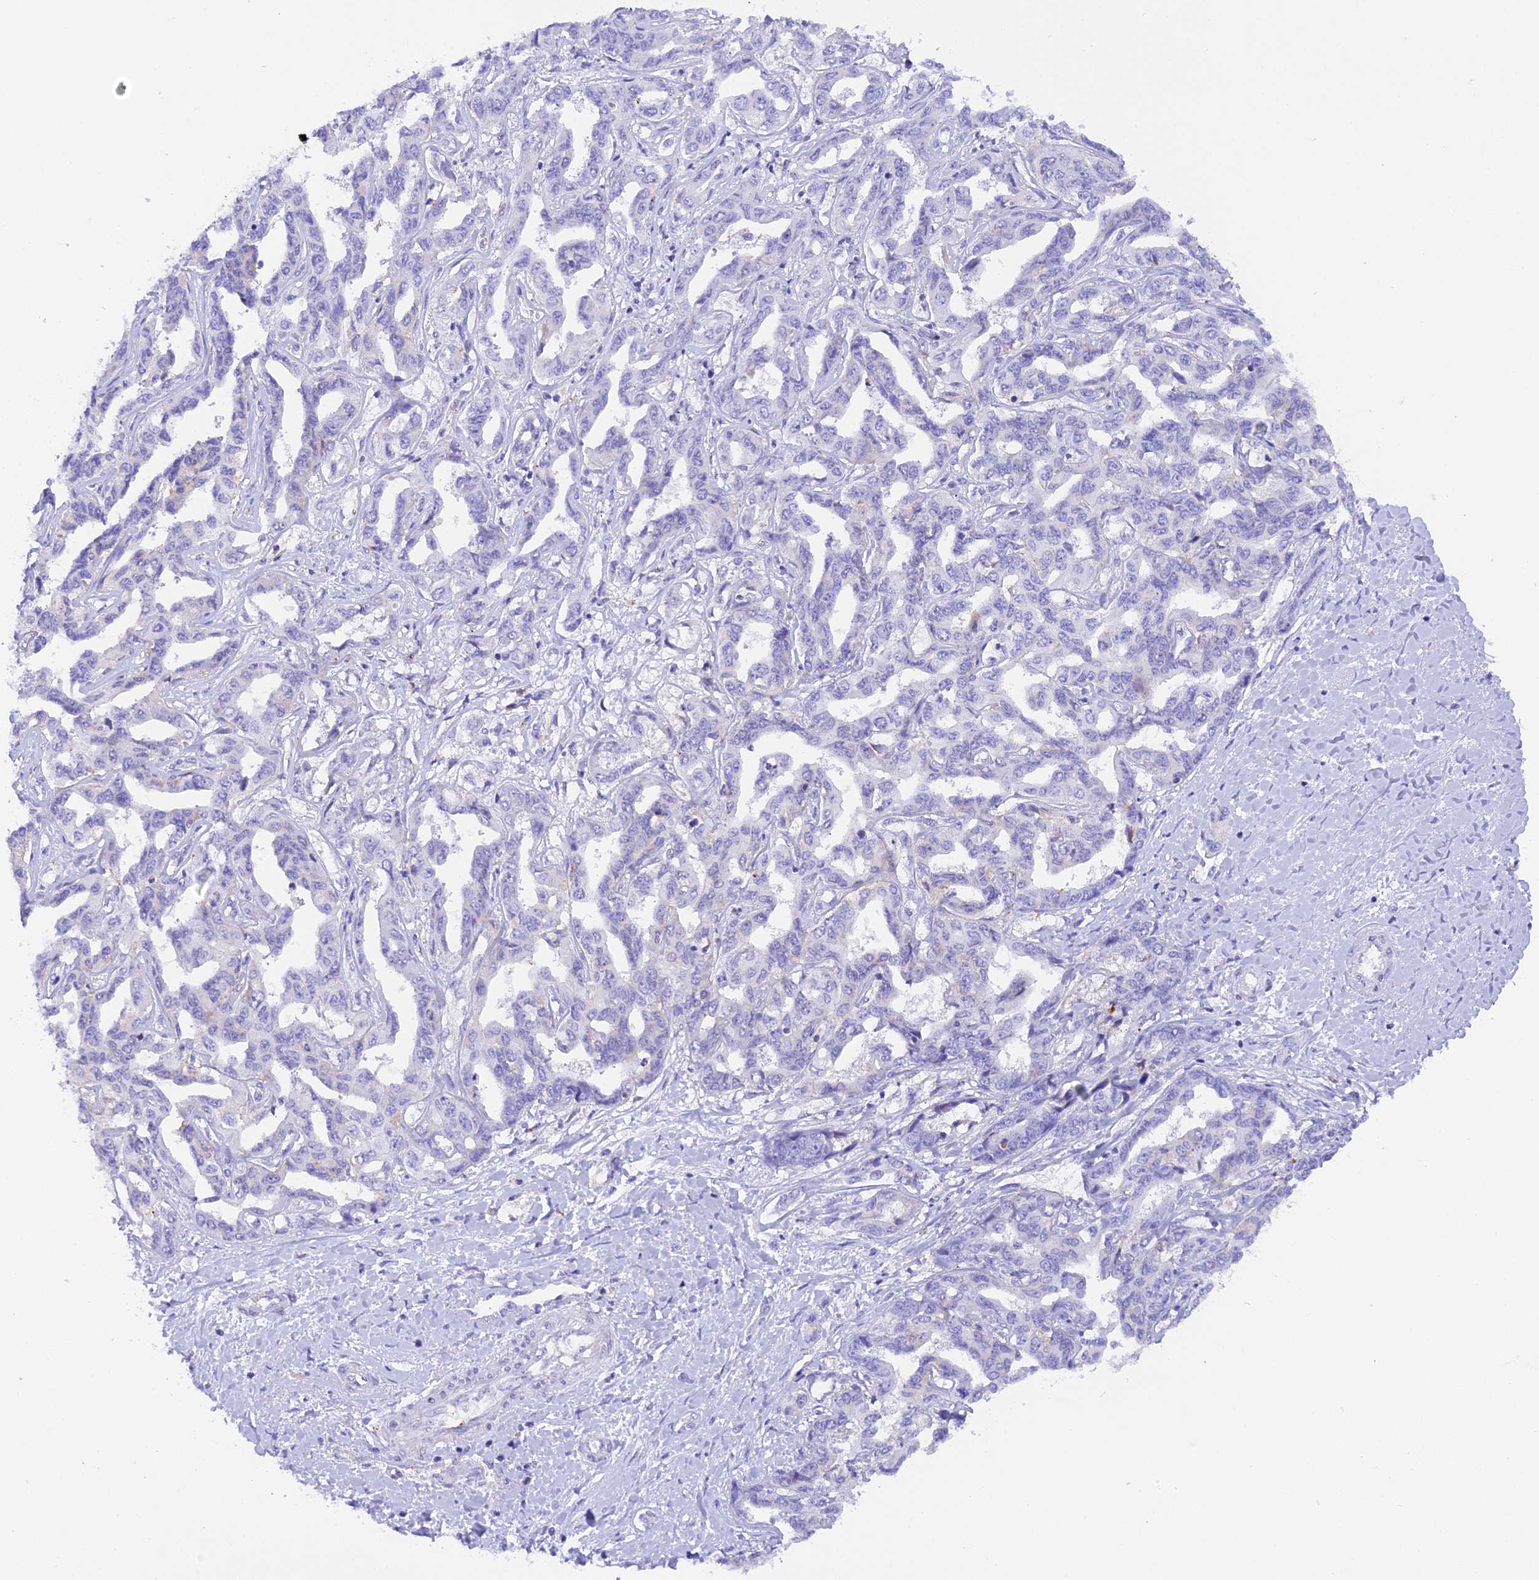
{"staining": {"intensity": "negative", "quantity": "none", "location": "none"}, "tissue": "liver cancer", "cell_type": "Tumor cells", "image_type": "cancer", "snomed": [{"axis": "morphology", "description": "Cholangiocarcinoma"}, {"axis": "topography", "description": "Liver"}], "caption": "IHC micrograph of neoplastic tissue: human liver cancer stained with DAB (3,3'-diaminobenzidine) reveals no significant protein positivity in tumor cells.", "gene": "COL6A5", "patient": {"sex": "male", "age": 59}}